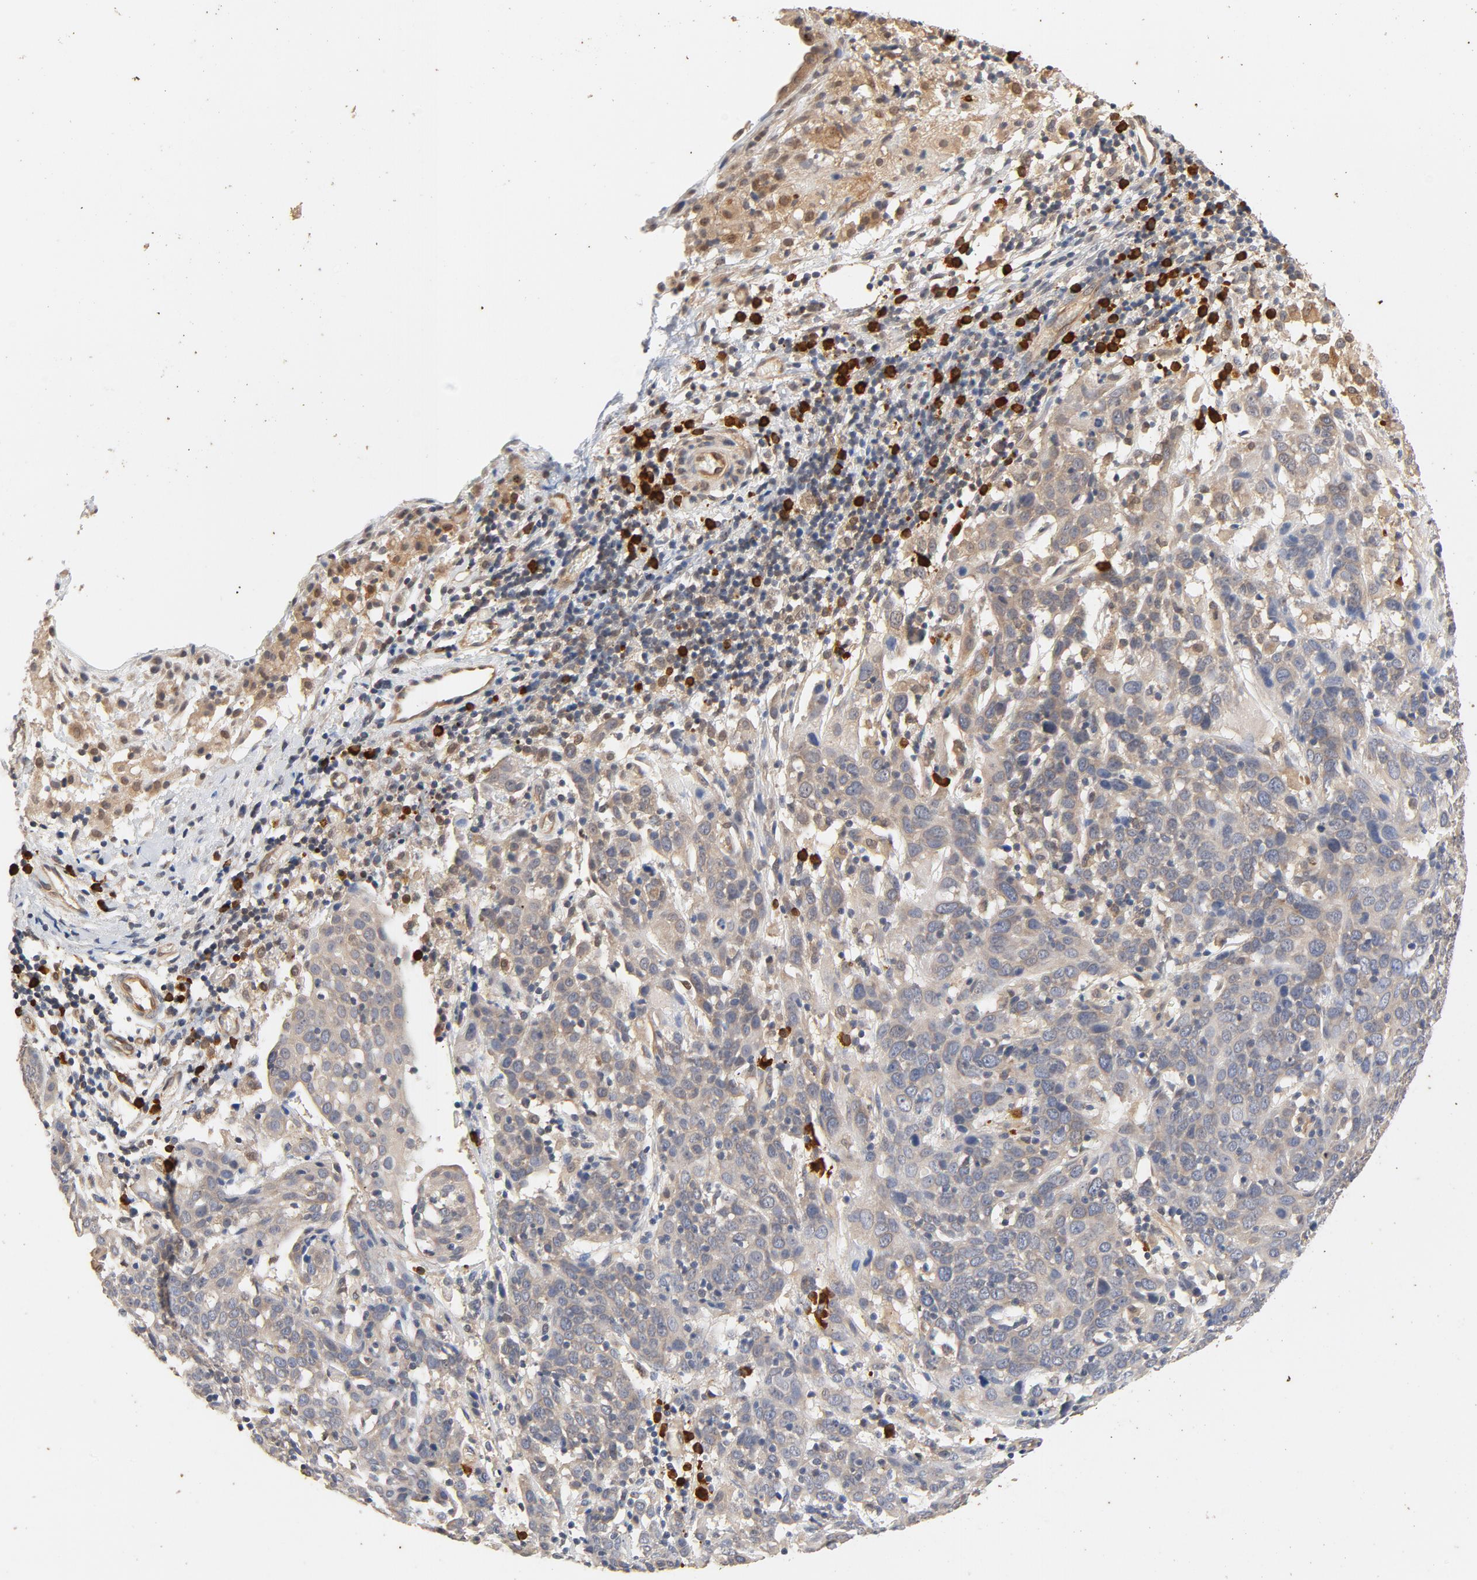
{"staining": {"intensity": "weak", "quantity": ">75%", "location": "cytoplasmic/membranous"}, "tissue": "cervical cancer", "cell_type": "Tumor cells", "image_type": "cancer", "snomed": [{"axis": "morphology", "description": "Normal tissue, NOS"}, {"axis": "morphology", "description": "Squamous cell carcinoma, NOS"}, {"axis": "topography", "description": "Cervix"}], "caption": "The immunohistochemical stain shows weak cytoplasmic/membranous positivity in tumor cells of cervical cancer (squamous cell carcinoma) tissue.", "gene": "UBE2J1", "patient": {"sex": "female", "age": 67}}